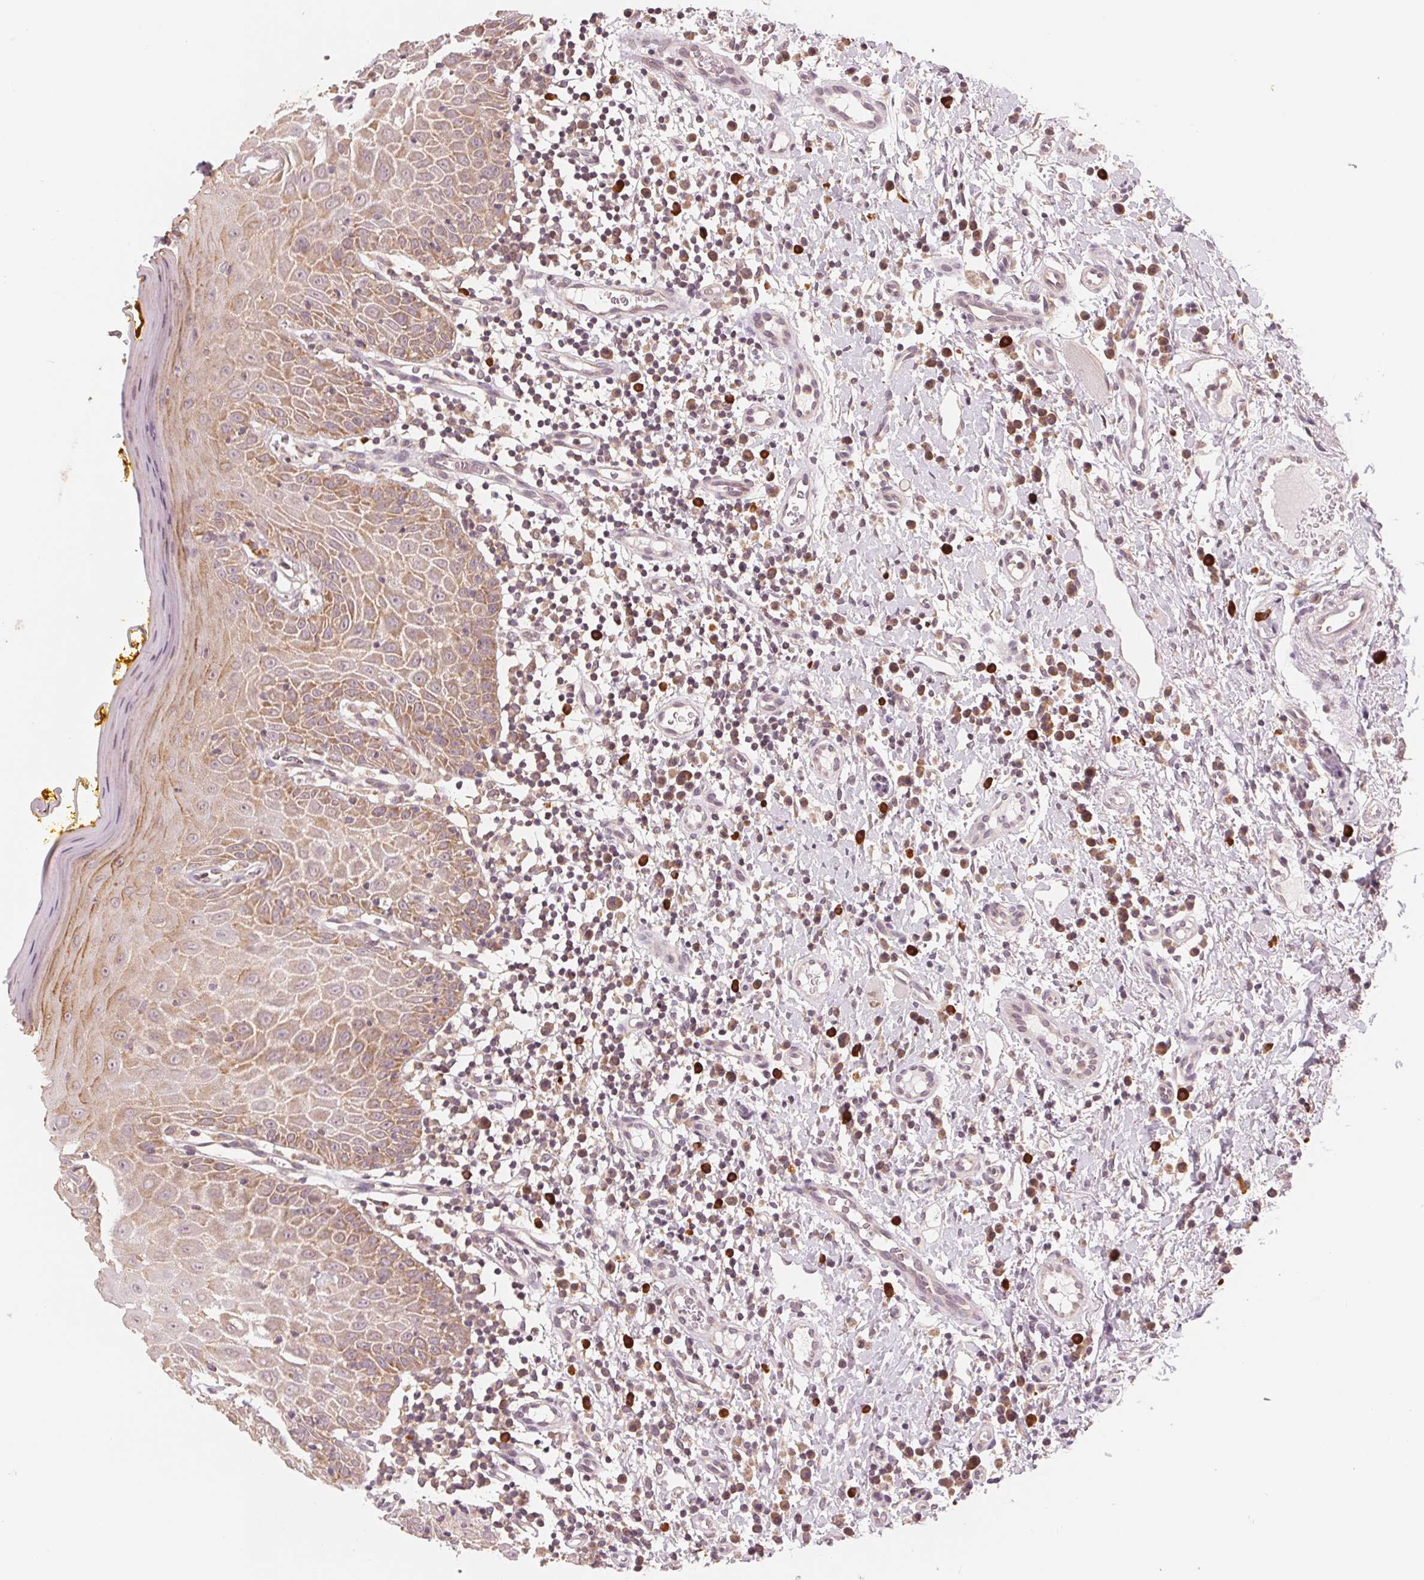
{"staining": {"intensity": "moderate", "quantity": ">75%", "location": "cytoplasmic/membranous"}, "tissue": "oral mucosa", "cell_type": "Squamous epithelial cells", "image_type": "normal", "snomed": [{"axis": "morphology", "description": "Normal tissue, NOS"}, {"axis": "topography", "description": "Oral tissue"}, {"axis": "topography", "description": "Tounge, NOS"}], "caption": "Oral mucosa stained with immunohistochemistry (IHC) displays moderate cytoplasmic/membranous staining in about >75% of squamous epithelial cells. The staining was performed using DAB, with brown indicating positive protein expression. Nuclei are stained blue with hematoxylin.", "gene": "GIGYF2", "patient": {"sex": "female", "age": 58}}